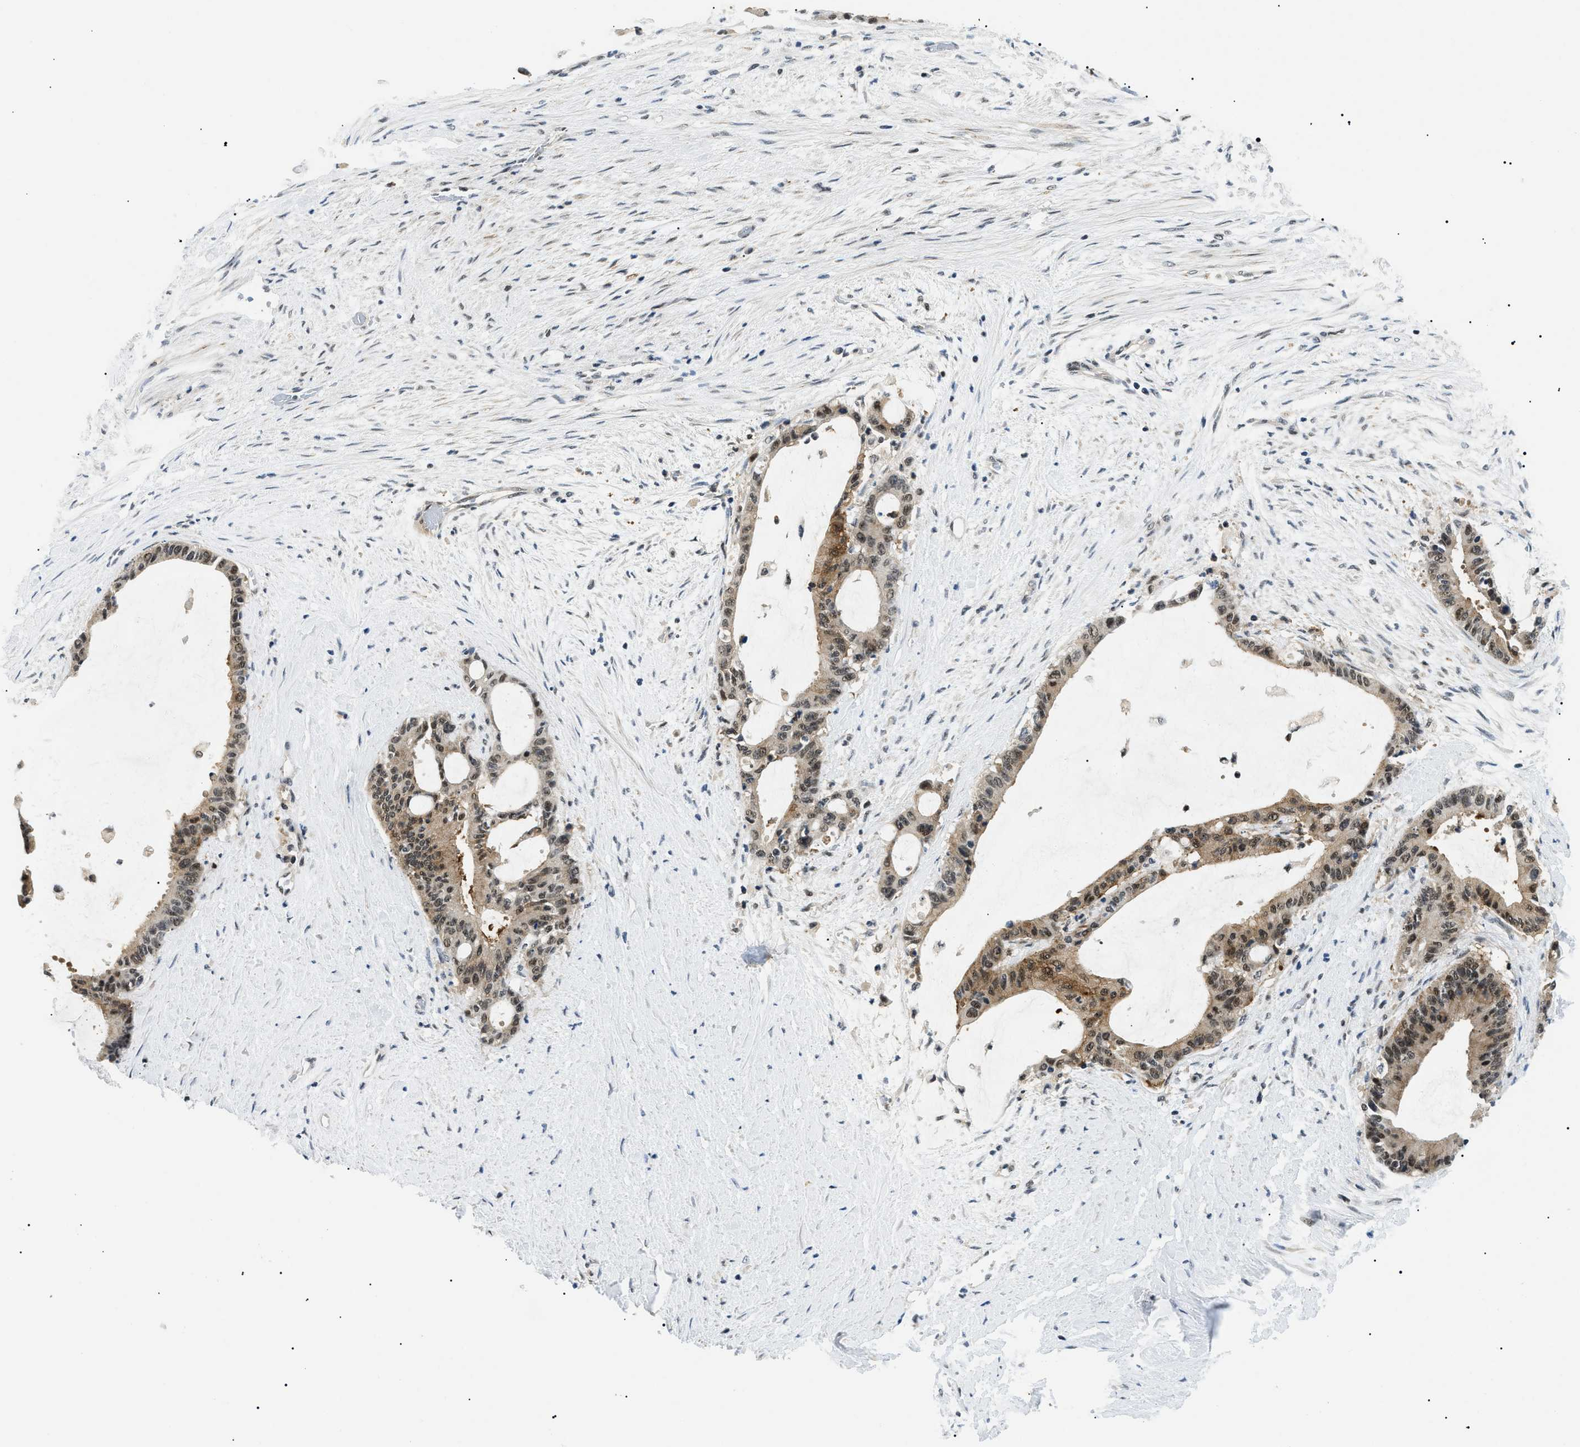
{"staining": {"intensity": "moderate", "quantity": ">75%", "location": "cytoplasmic/membranous,nuclear"}, "tissue": "liver cancer", "cell_type": "Tumor cells", "image_type": "cancer", "snomed": [{"axis": "morphology", "description": "Cholangiocarcinoma"}, {"axis": "topography", "description": "Liver"}], "caption": "Immunohistochemical staining of liver cancer demonstrates medium levels of moderate cytoplasmic/membranous and nuclear staining in approximately >75% of tumor cells.", "gene": "RBM15", "patient": {"sex": "female", "age": 73}}